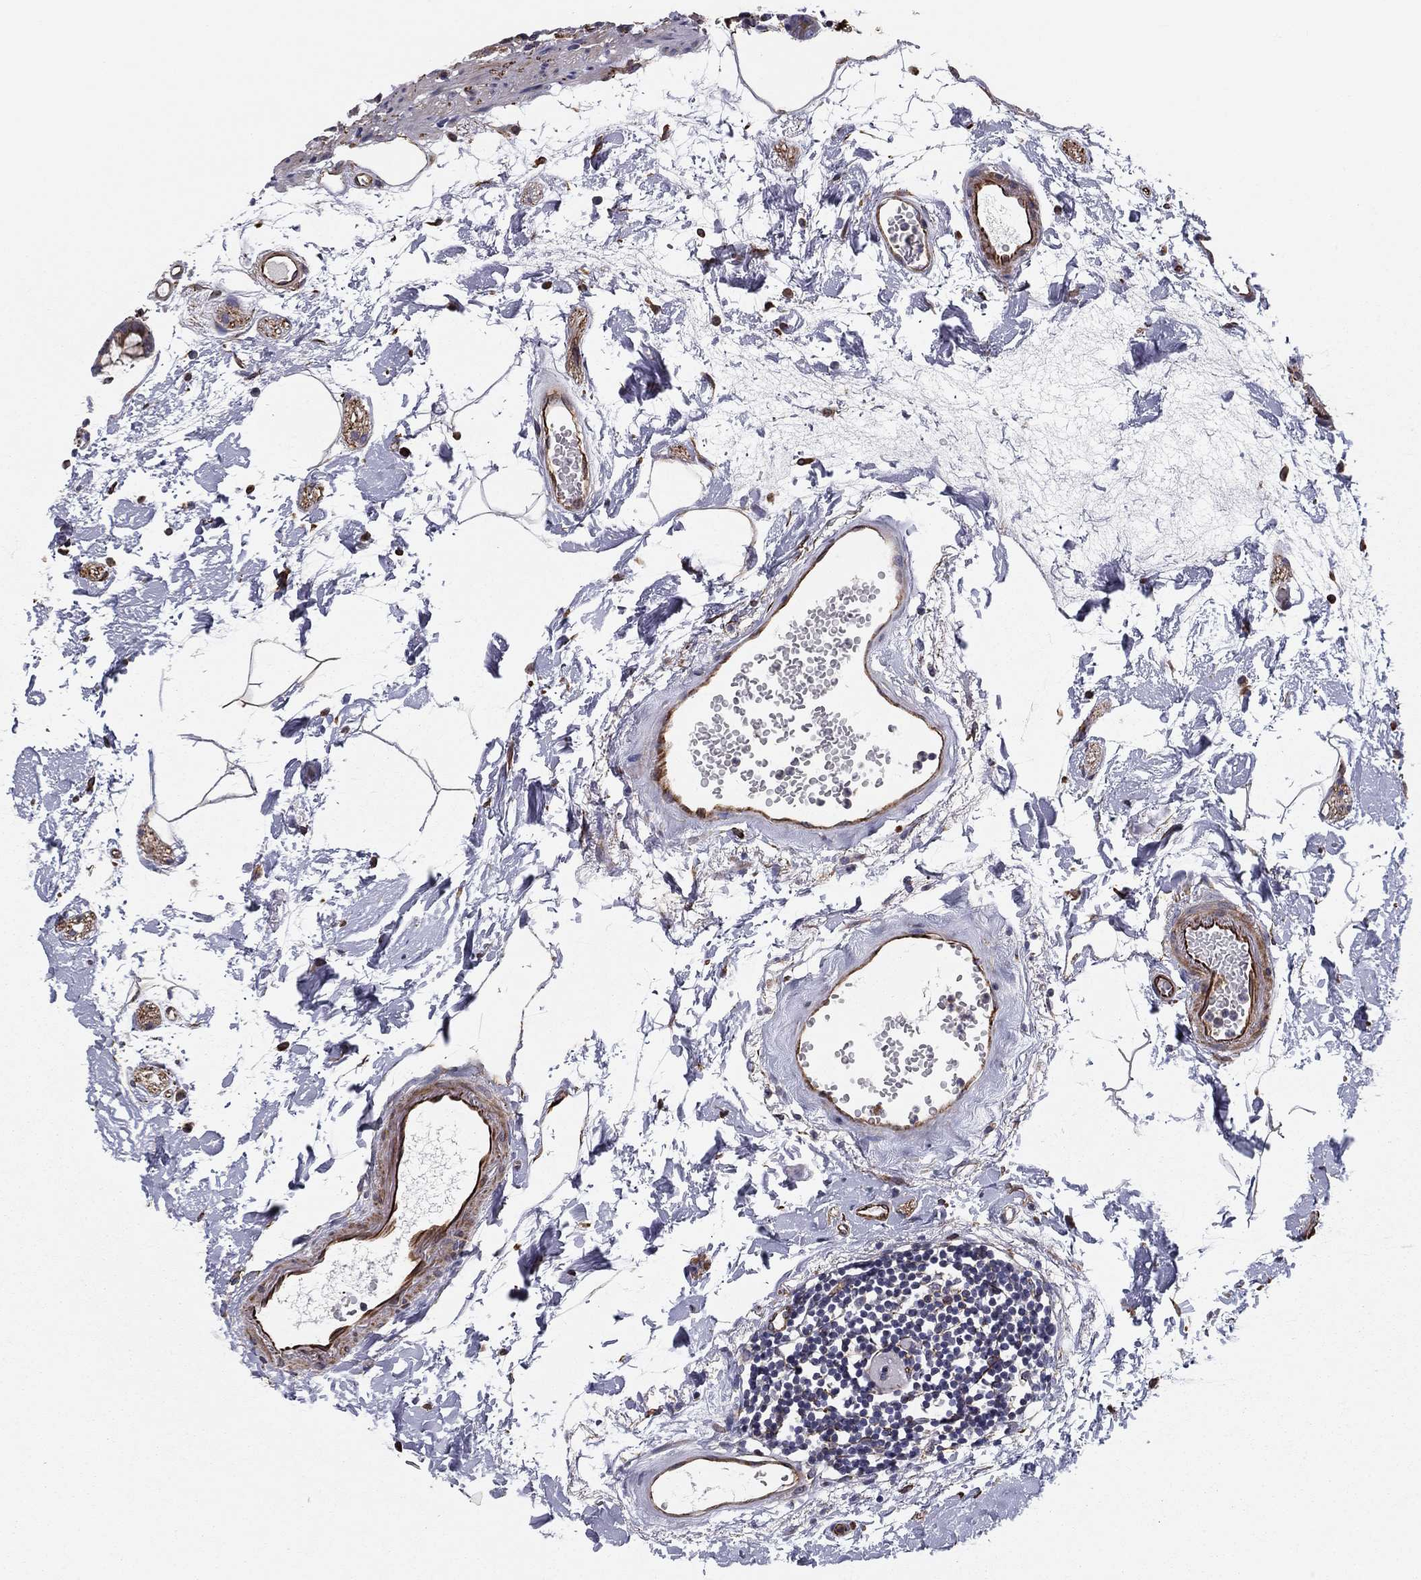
{"staining": {"intensity": "strong", "quantity": ">75%", "location": "cytoplasmic/membranous"}, "tissue": "colon", "cell_type": "Endothelial cells", "image_type": "normal", "snomed": [{"axis": "morphology", "description": "Normal tissue, NOS"}, {"axis": "topography", "description": "Colon"}], "caption": "High-power microscopy captured an IHC photomicrograph of unremarkable colon, revealing strong cytoplasmic/membranous positivity in approximately >75% of endothelial cells.", "gene": "CLSTN1", "patient": {"sex": "female", "age": 84}}